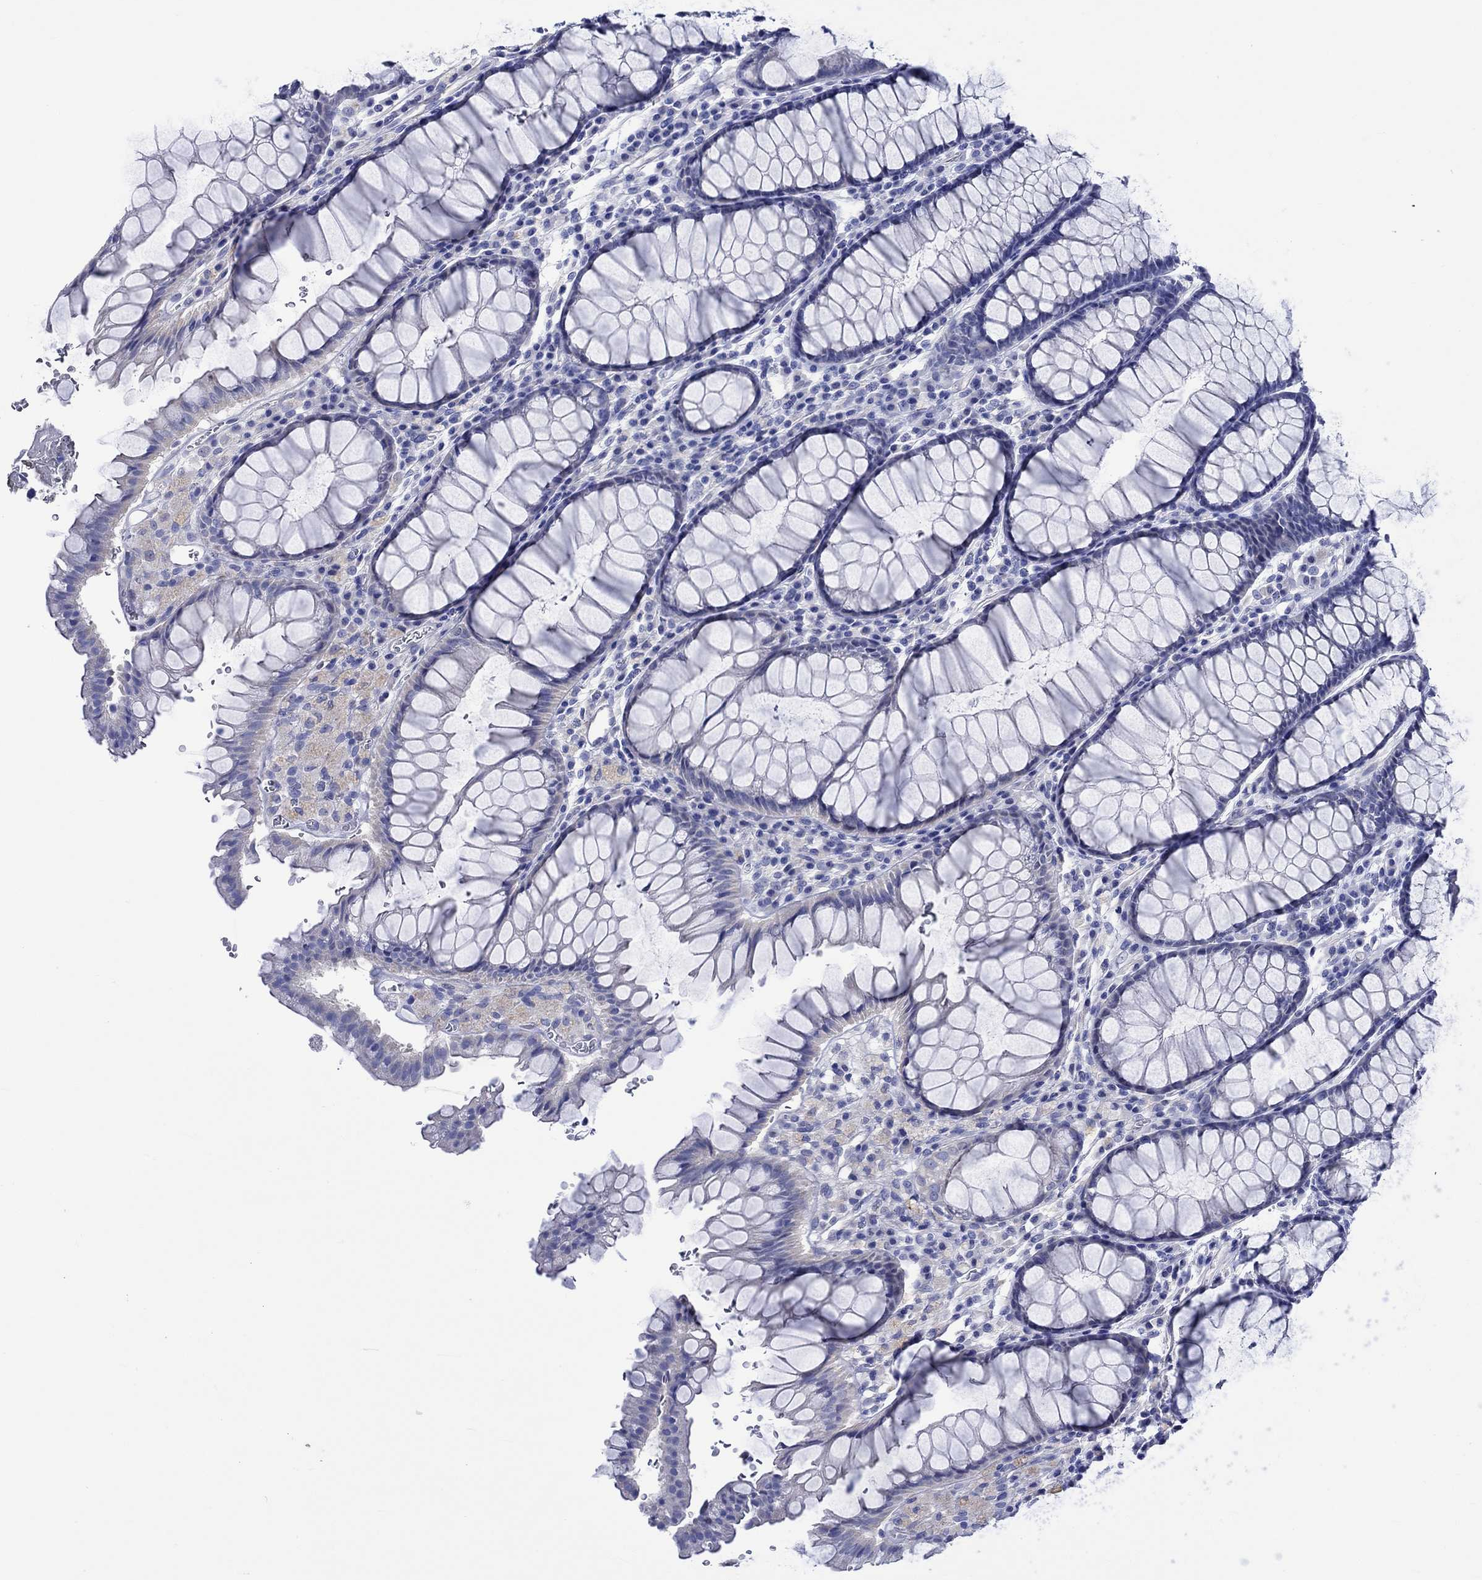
{"staining": {"intensity": "negative", "quantity": "none", "location": "none"}, "tissue": "rectum", "cell_type": "Glandular cells", "image_type": "normal", "snomed": [{"axis": "morphology", "description": "Normal tissue, NOS"}, {"axis": "topography", "description": "Rectum"}], "caption": "DAB (3,3'-diaminobenzidine) immunohistochemical staining of unremarkable rectum reveals no significant staining in glandular cells. (IHC, brightfield microscopy, high magnification).", "gene": "HARBI1", "patient": {"sex": "female", "age": 68}}